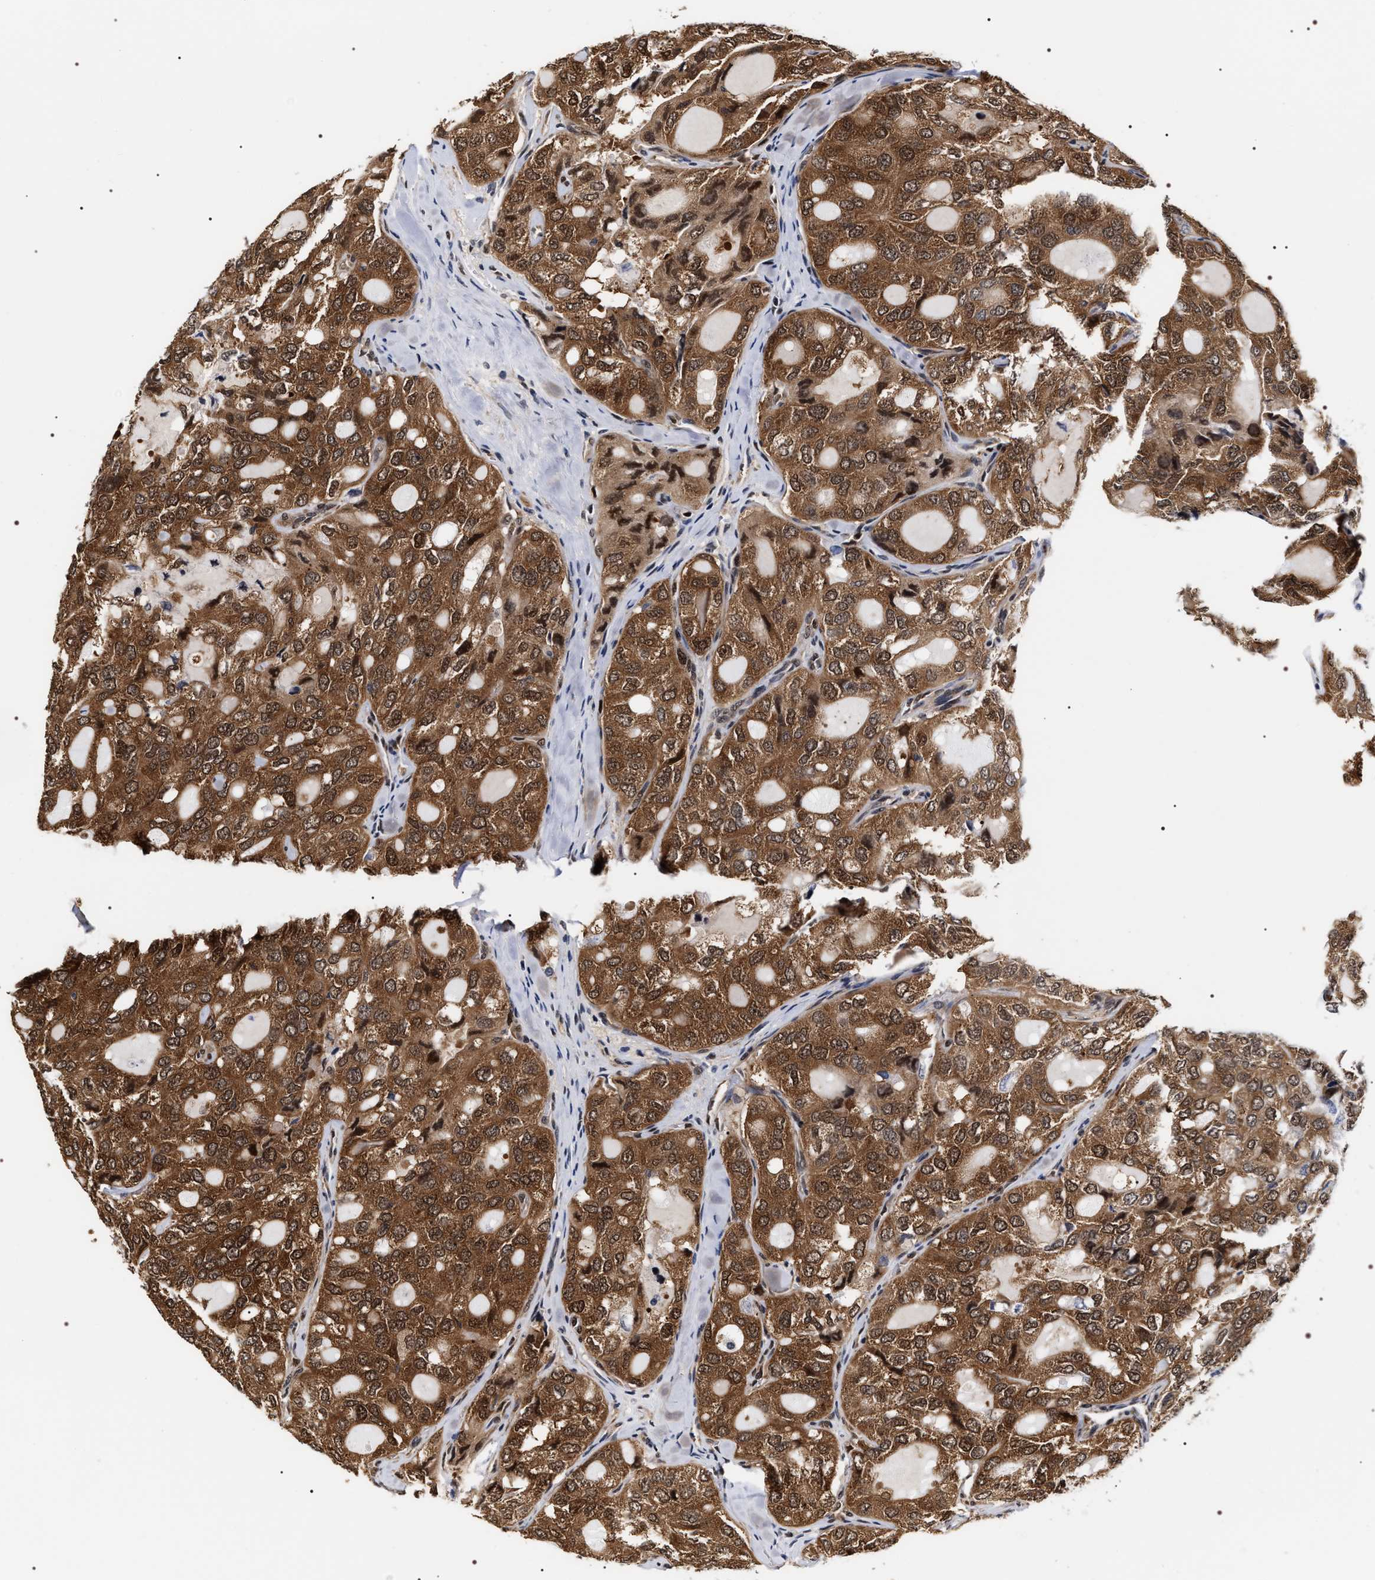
{"staining": {"intensity": "strong", "quantity": ">75%", "location": "cytoplasmic/membranous,nuclear"}, "tissue": "thyroid cancer", "cell_type": "Tumor cells", "image_type": "cancer", "snomed": [{"axis": "morphology", "description": "Follicular adenoma carcinoma, NOS"}, {"axis": "topography", "description": "Thyroid gland"}], "caption": "Protein expression analysis of human thyroid cancer (follicular adenoma carcinoma) reveals strong cytoplasmic/membranous and nuclear positivity in about >75% of tumor cells.", "gene": "BAG6", "patient": {"sex": "male", "age": 75}}